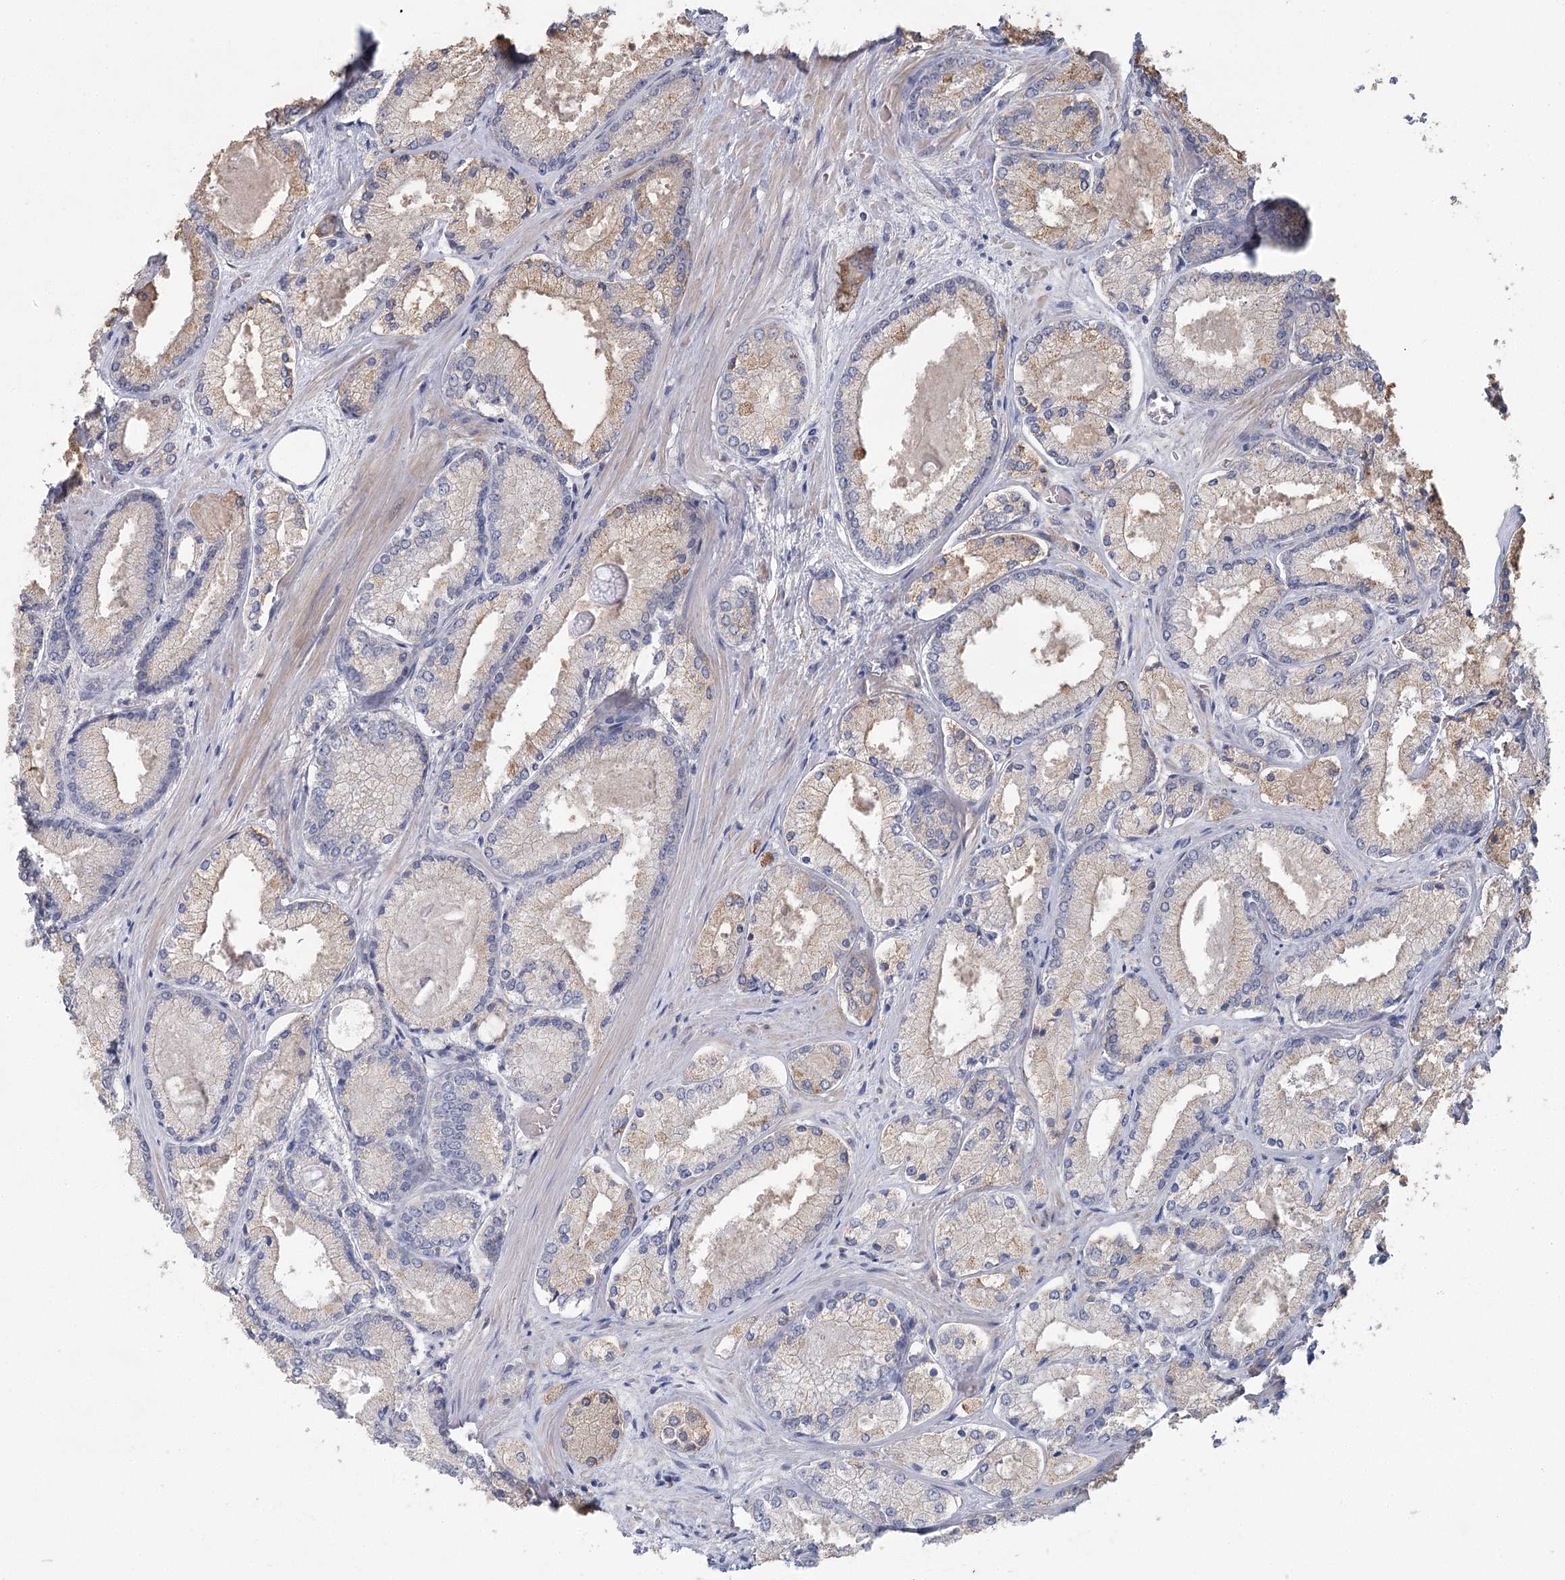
{"staining": {"intensity": "weak", "quantity": "25%-75%", "location": "cytoplasmic/membranous"}, "tissue": "prostate cancer", "cell_type": "Tumor cells", "image_type": "cancer", "snomed": [{"axis": "morphology", "description": "Adenocarcinoma, Low grade"}, {"axis": "topography", "description": "Prostate"}], "caption": "IHC (DAB) staining of human low-grade adenocarcinoma (prostate) shows weak cytoplasmic/membranous protein staining in about 25%-75% of tumor cells. Using DAB (3,3'-diaminobenzidine) (brown) and hematoxylin (blue) stains, captured at high magnification using brightfield microscopy.", "gene": "CNTLN", "patient": {"sex": "male", "age": 74}}